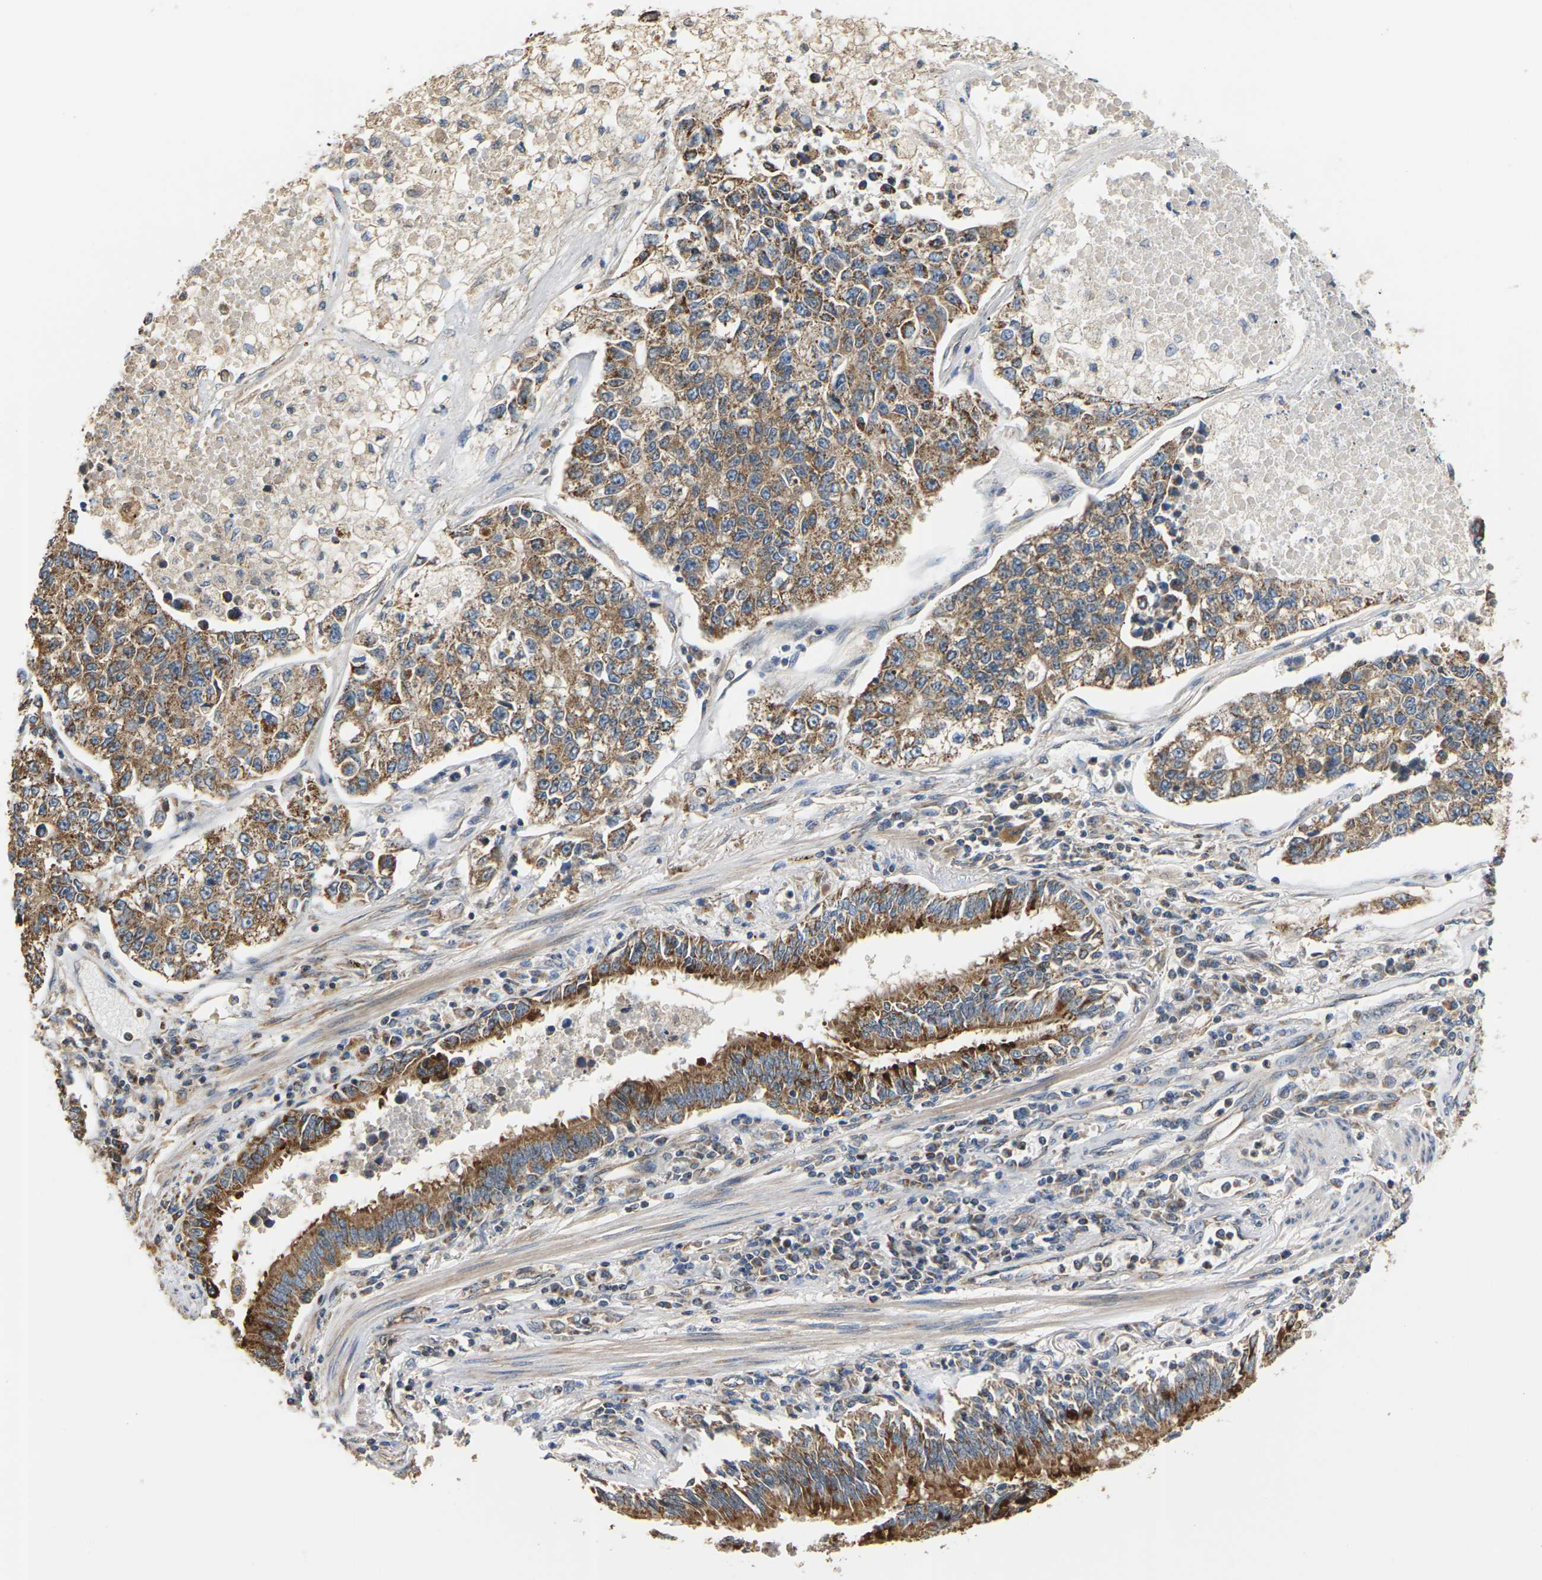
{"staining": {"intensity": "moderate", "quantity": ">75%", "location": "cytoplasmic/membranous"}, "tissue": "lung cancer", "cell_type": "Tumor cells", "image_type": "cancer", "snomed": [{"axis": "morphology", "description": "Adenocarcinoma, NOS"}, {"axis": "topography", "description": "Lung"}], "caption": "Immunohistochemistry (IHC) photomicrograph of adenocarcinoma (lung) stained for a protein (brown), which displays medium levels of moderate cytoplasmic/membranous expression in about >75% of tumor cells.", "gene": "PCDHB4", "patient": {"sex": "male", "age": 49}}